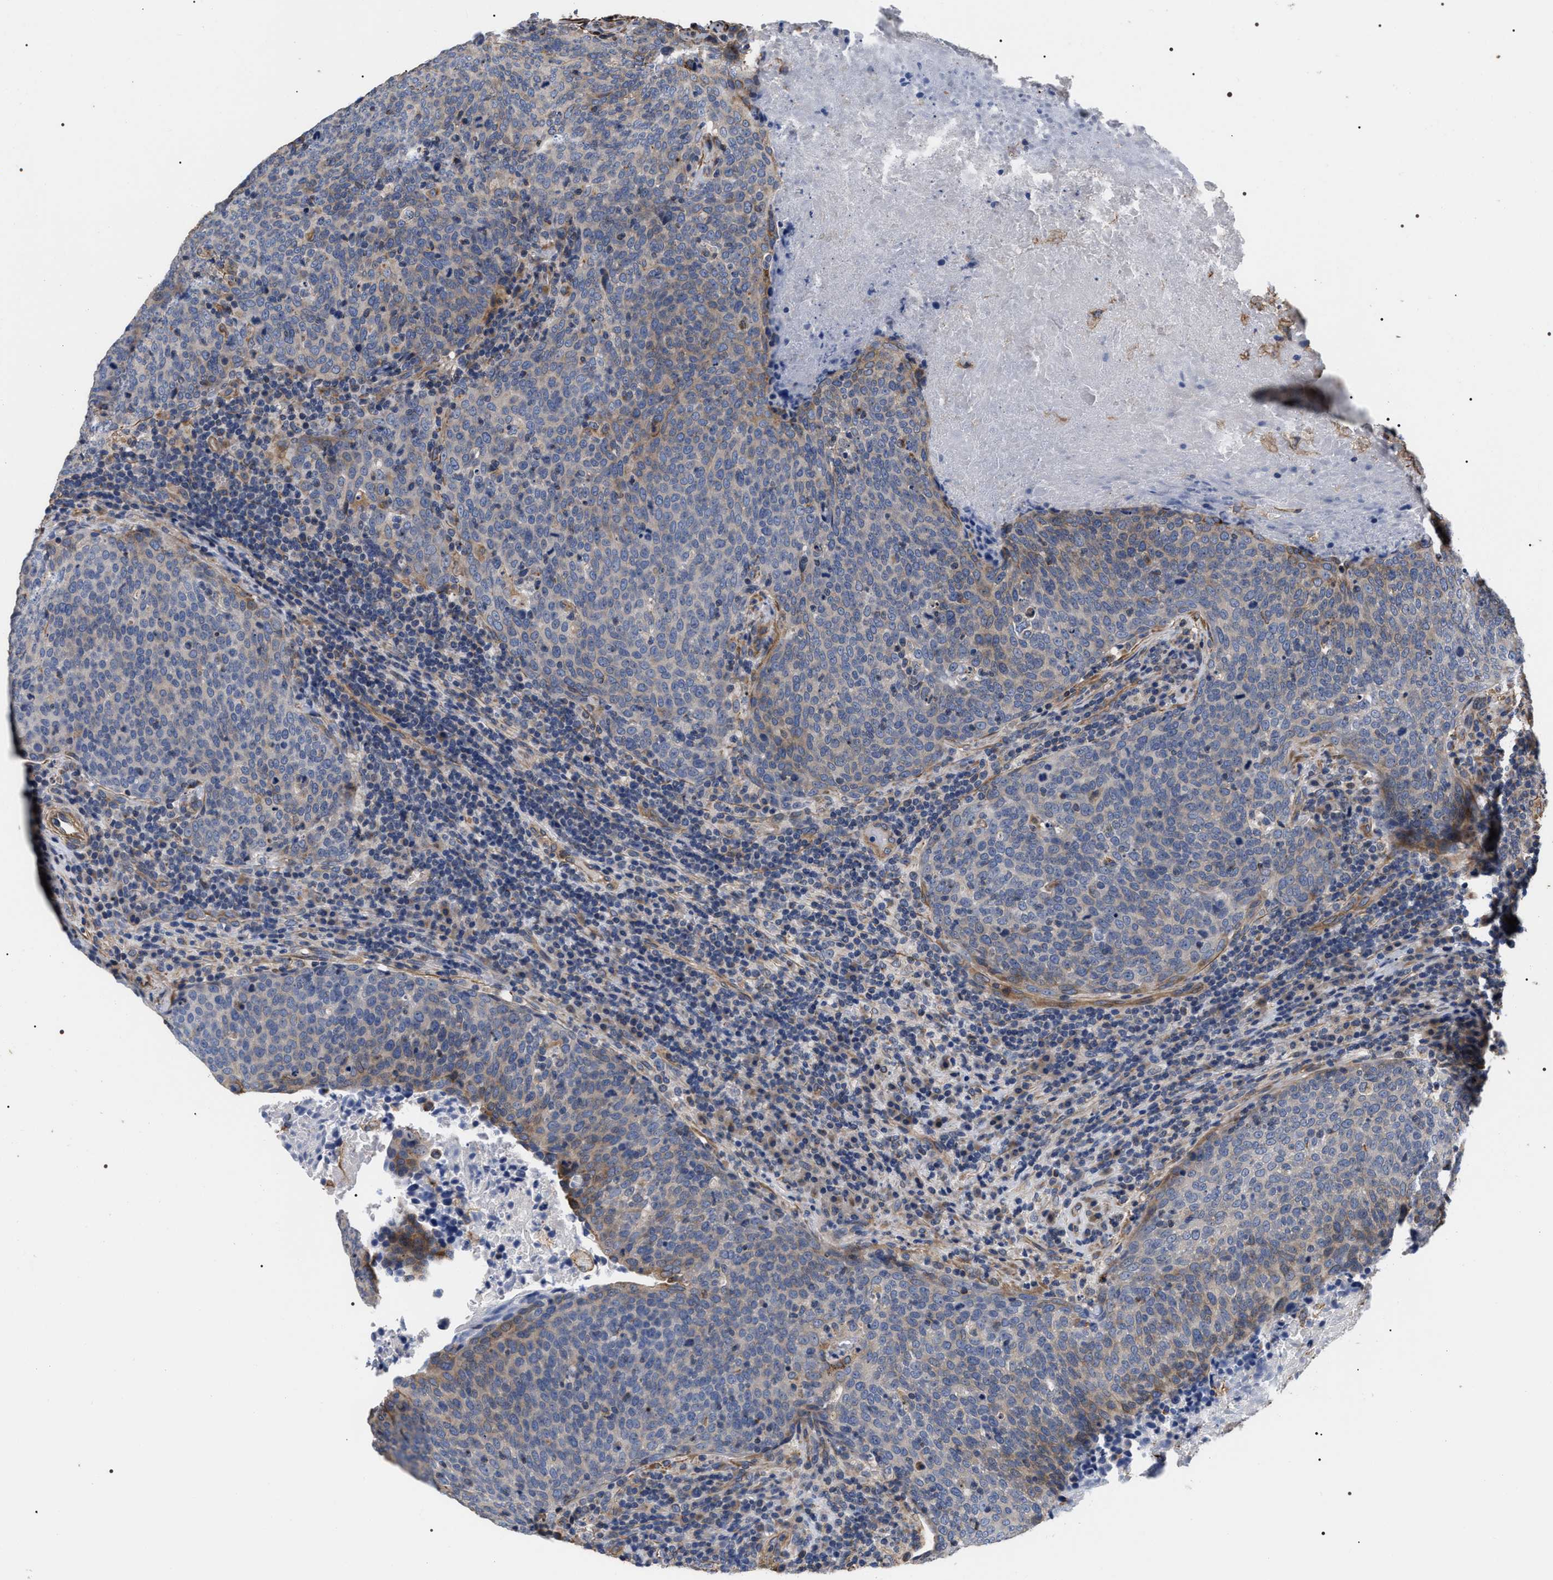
{"staining": {"intensity": "weak", "quantity": "<25%", "location": "cytoplasmic/membranous"}, "tissue": "head and neck cancer", "cell_type": "Tumor cells", "image_type": "cancer", "snomed": [{"axis": "morphology", "description": "Squamous cell carcinoma, NOS"}, {"axis": "morphology", "description": "Squamous cell carcinoma, metastatic, NOS"}, {"axis": "topography", "description": "Lymph node"}, {"axis": "topography", "description": "Head-Neck"}], "caption": "Image shows no significant protein positivity in tumor cells of squamous cell carcinoma (head and neck).", "gene": "TSPAN33", "patient": {"sex": "male", "age": 62}}